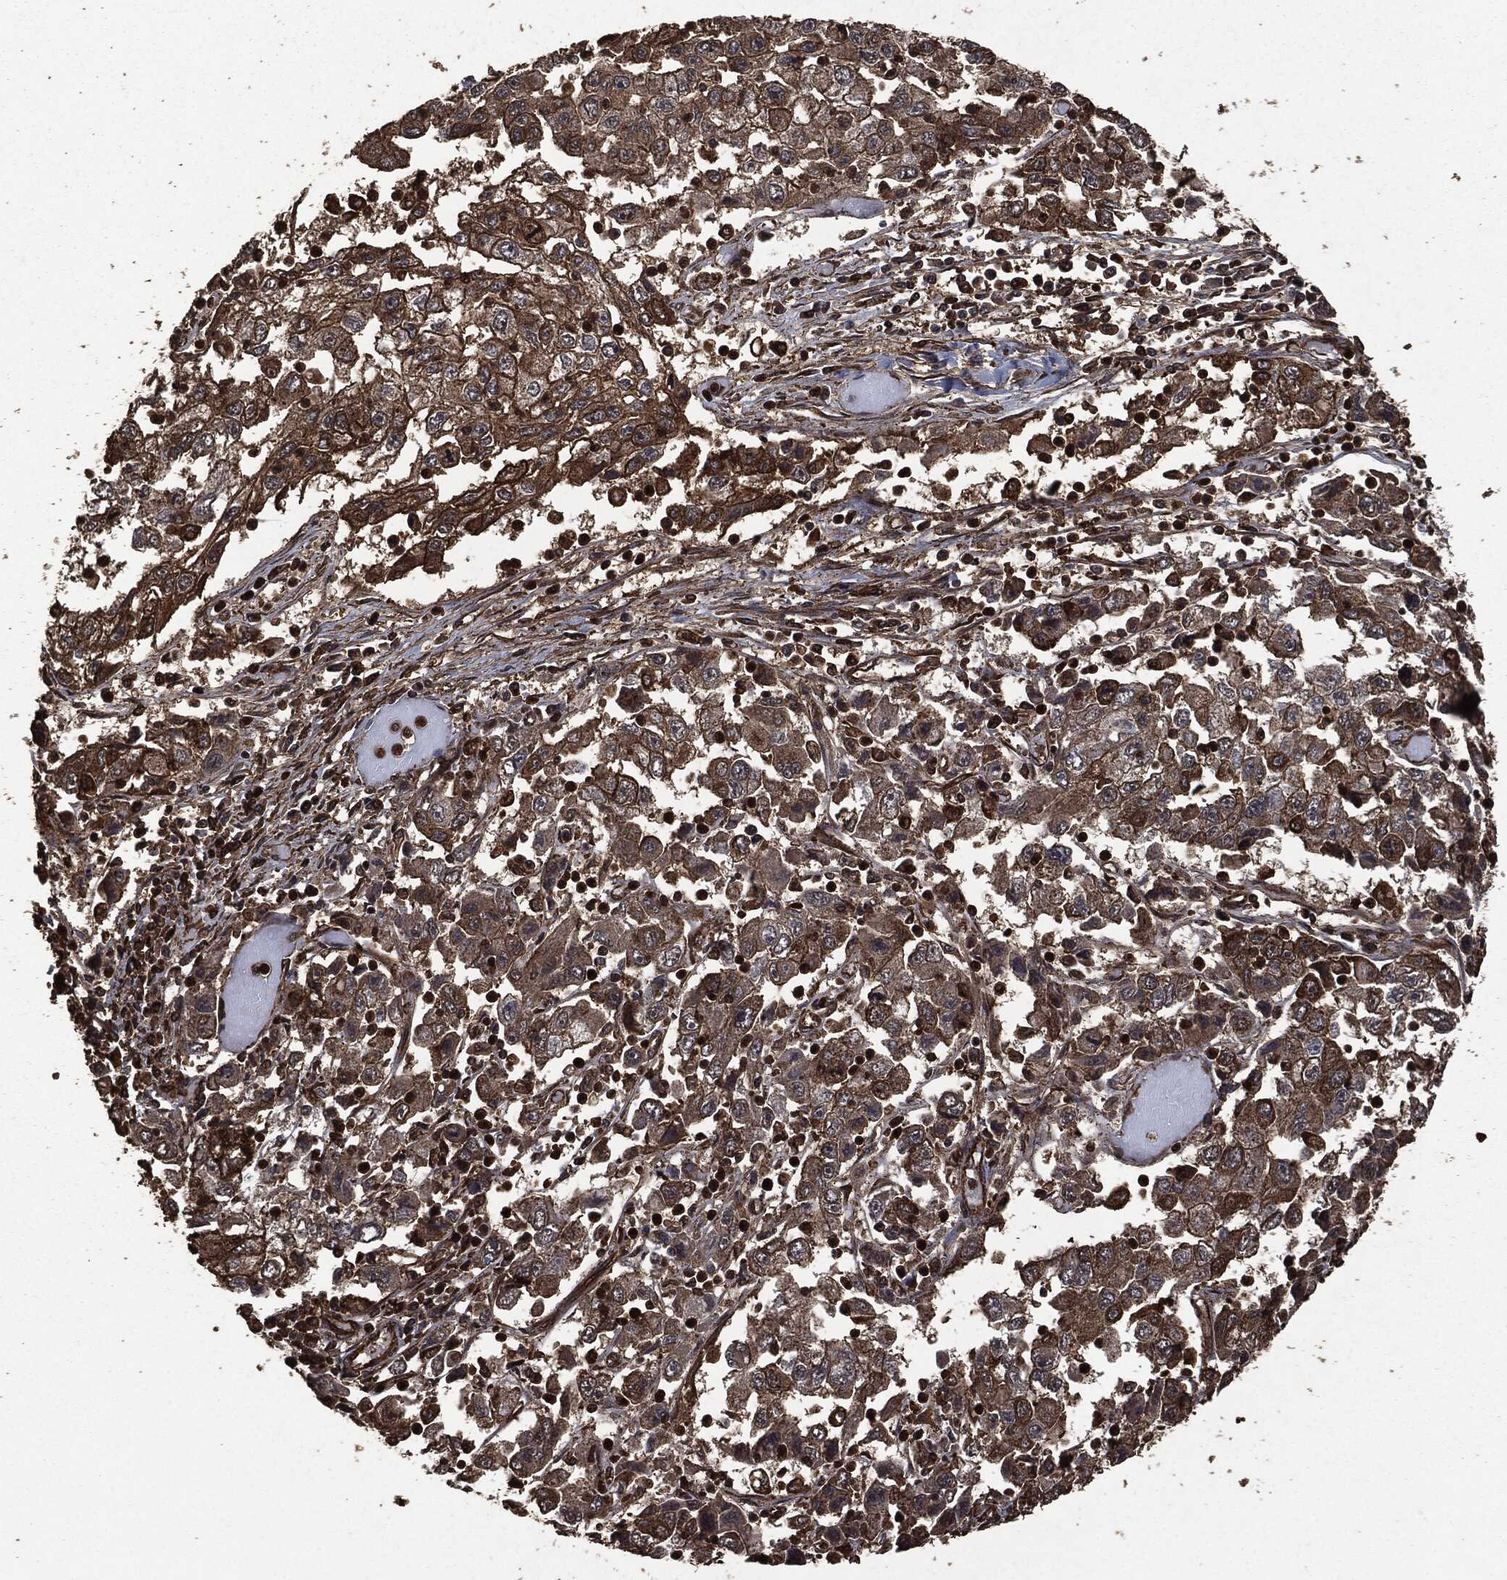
{"staining": {"intensity": "strong", "quantity": "25%-75%", "location": "cytoplasmic/membranous"}, "tissue": "cervical cancer", "cell_type": "Tumor cells", "image_type": "cancer", "snomed": [{"axis": "morphology", "description": "Squamous cell carcinoma, NOS"}, {"axis": "topography", "description": "Cervix"}], "caption": "Tumor cells display high levels of strong cytoplasmic/membranous positivity in about 25%-75% of cells in human squamous cell carcinoma (cervical).", "gene": "HRAS", "patient": {"sex": "female", "age": 36}}